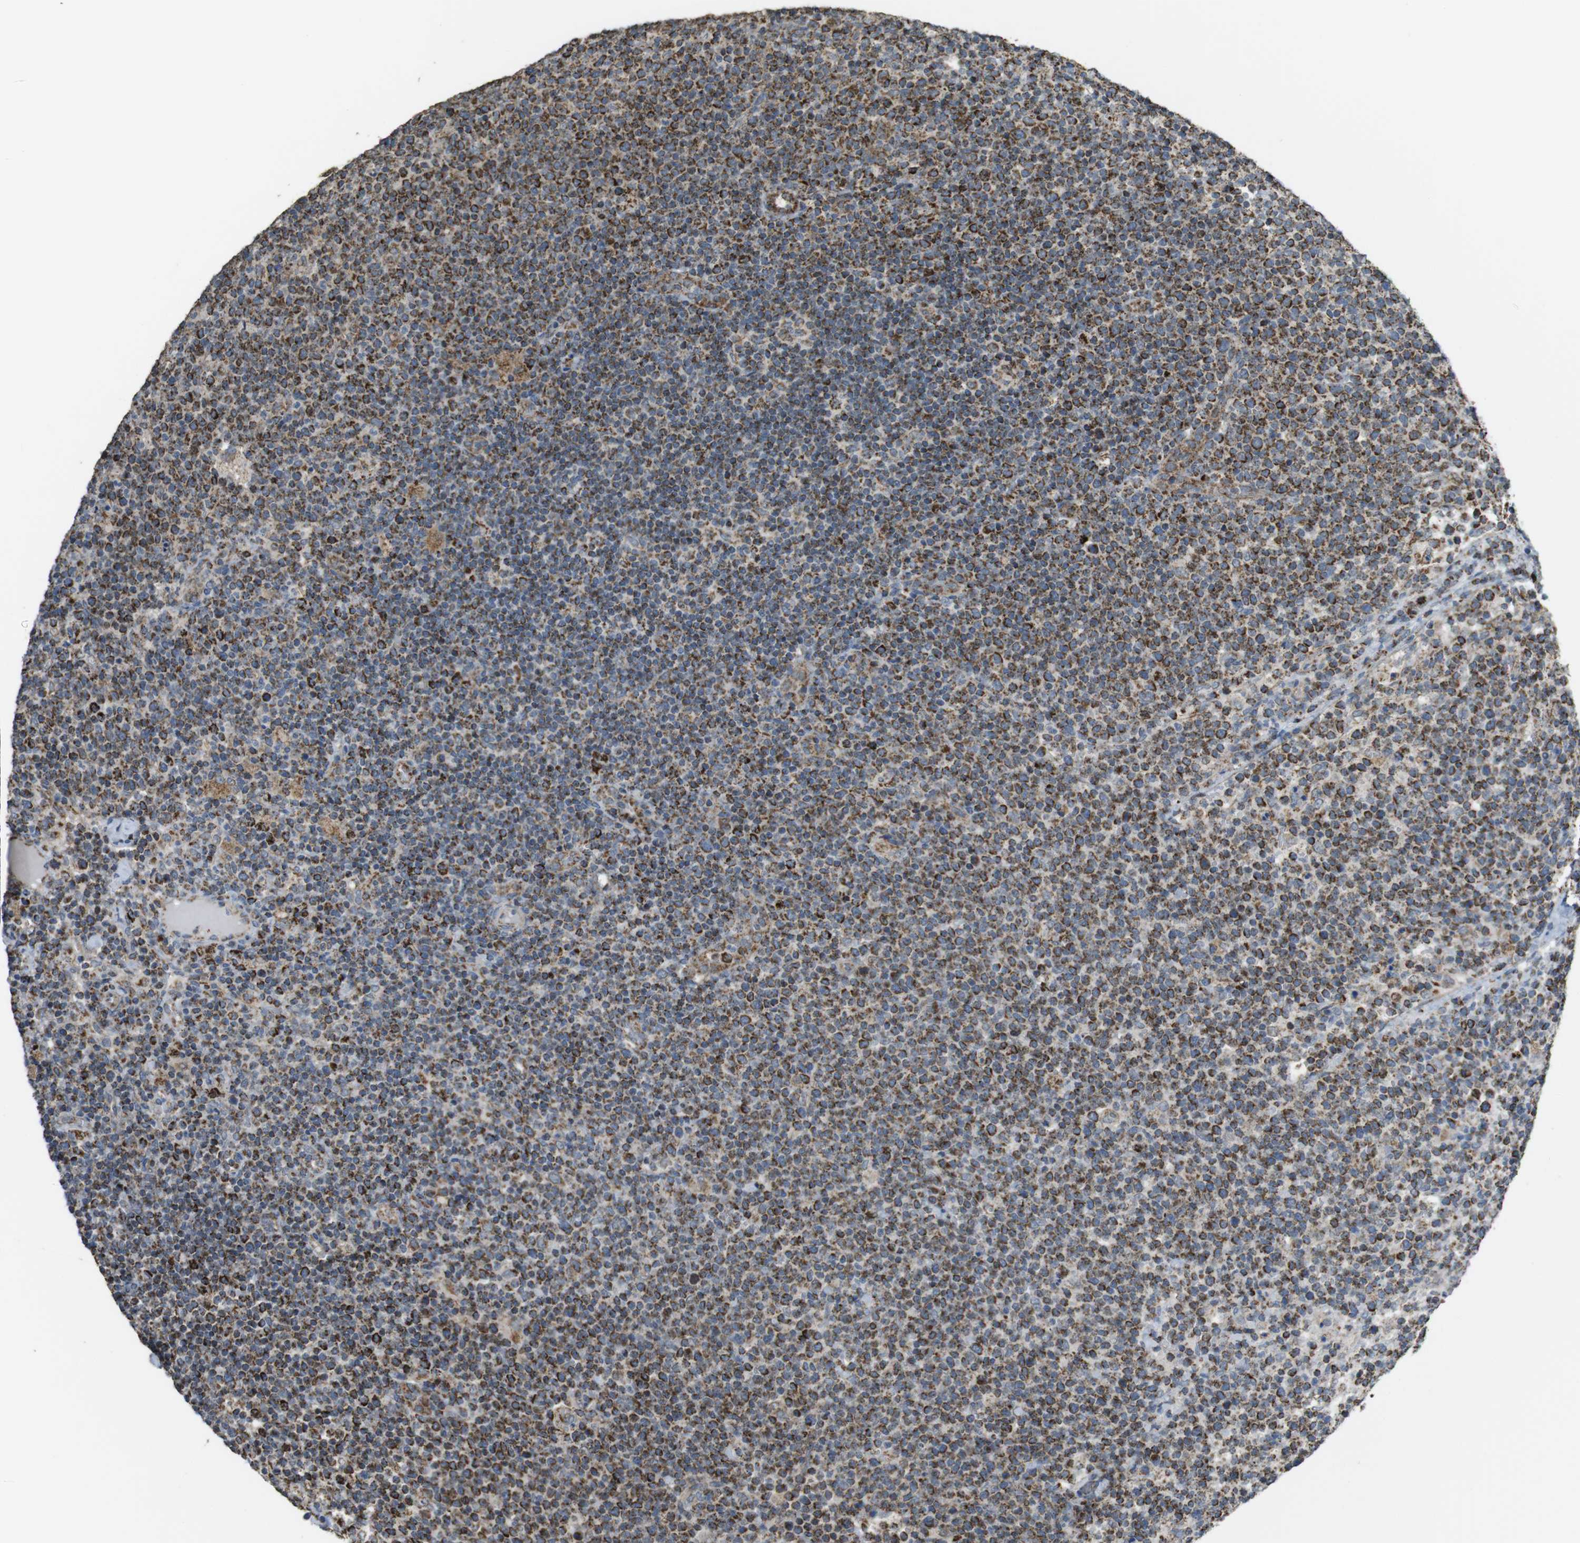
{"staining": {"intensity": "moderate", "quantity": "25%-75%", "location": "cytoplasmic/membranous"}, "tissue": "lymphoma", "cell_type": "Tumor cells", "image_type": "cancer", "snomed": [{"axis": "morphology", "description": "Malignant lymphoma, non-Hodgkin's type, High grade"}, {"axis": "topography", "description": "Lymph node"}], "caption": "This micrograph demonstrates immunohistochemistry staining of human lymphoma, with medium moderate cytoplasmic/membranous staining in approximately 25%-75% of tumor cells.", "gene": "CALHM2", "patient": {"sex": "male", "age": 61}}